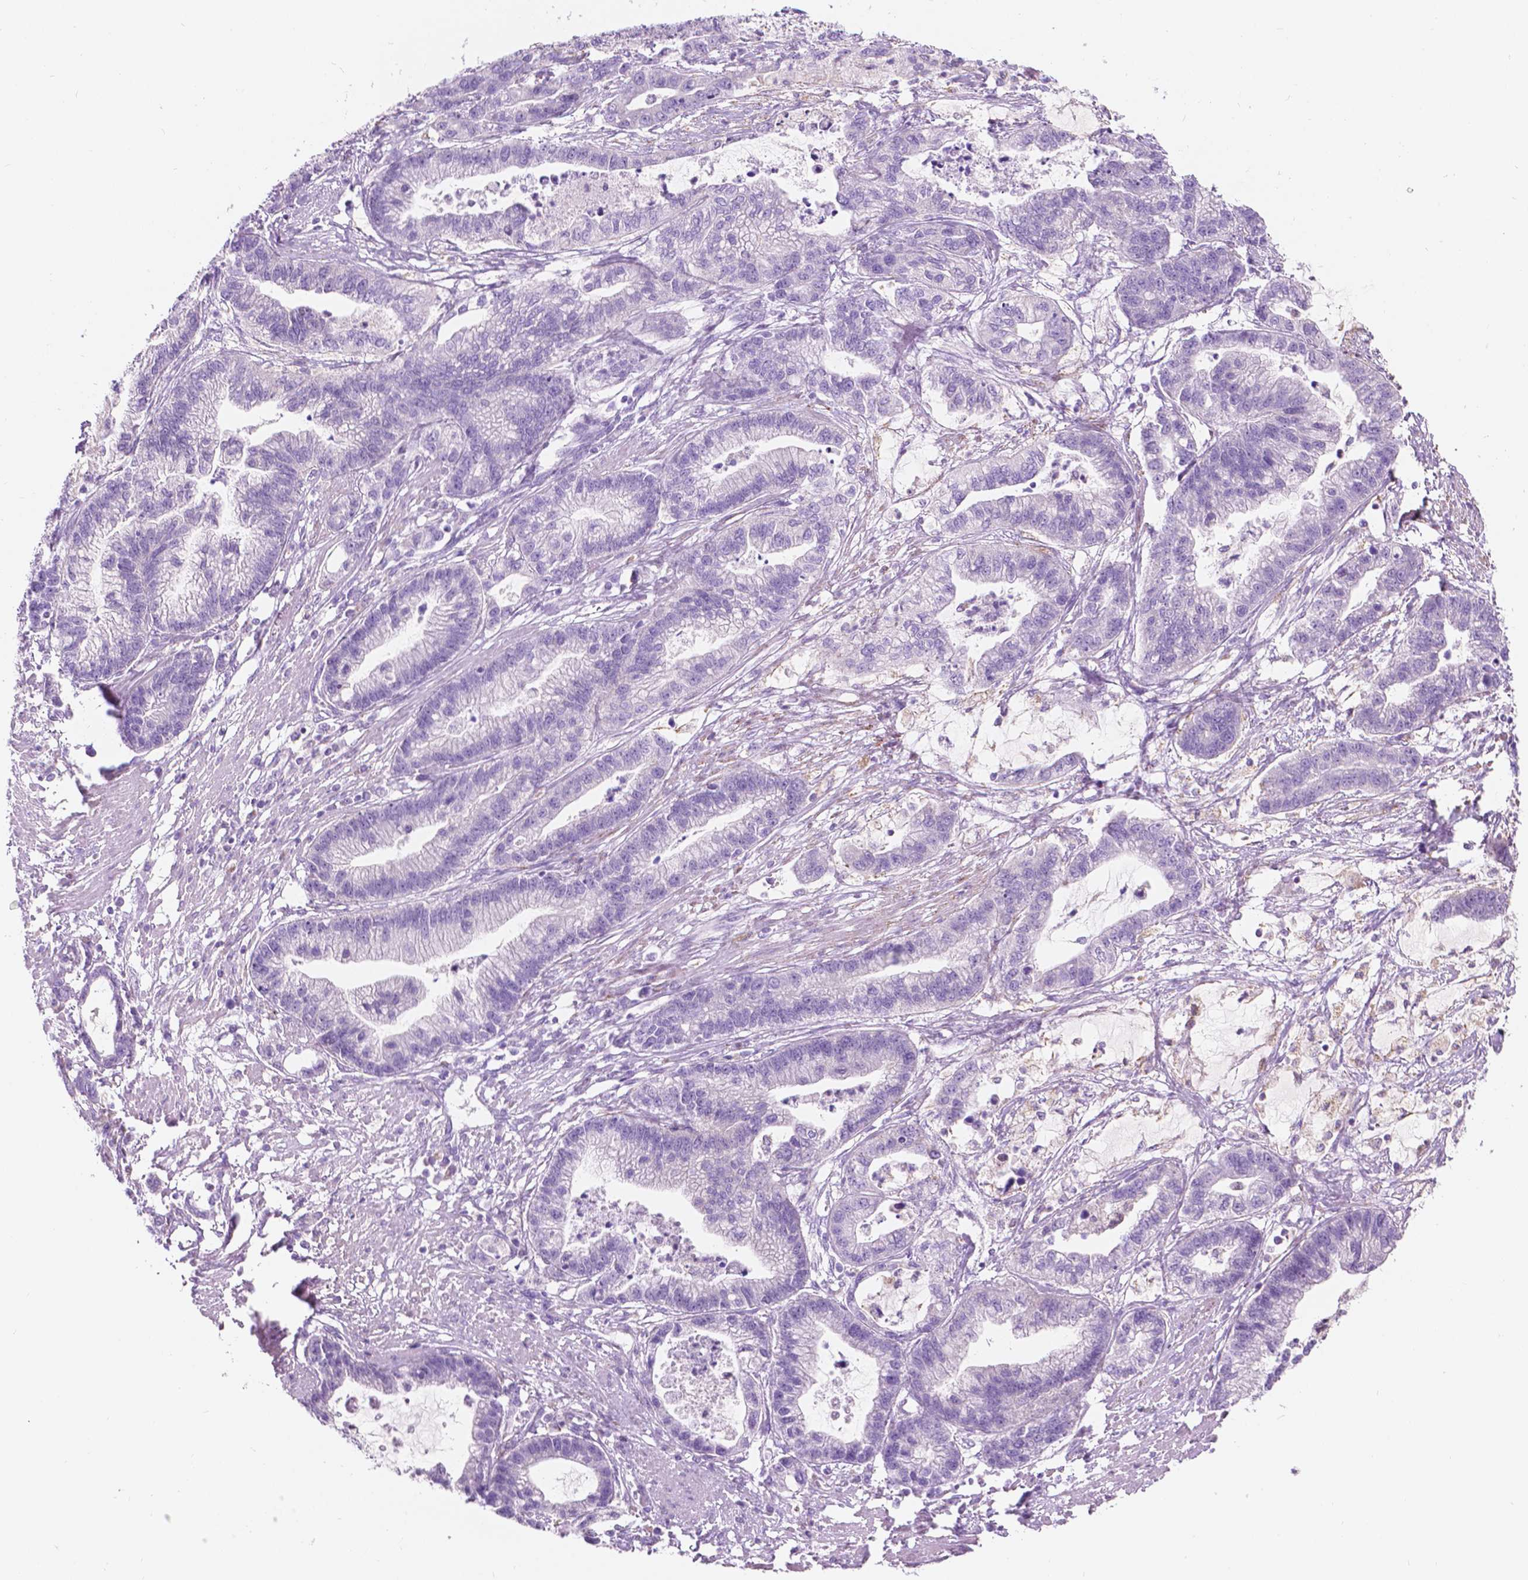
{"staining": {"intensity": "negative", "quantity": "none", "location": "none"}, "tissue": "stomach cancer", "cell_type": "Tumor cells", "image_type": "cancer", "snomed": [{"axis": "morphology", "description": "Adenocarcinoma, NOS"}, {"axis": "topography", "description": "Stomach"}], "caption": "The immunohistochemistry (IHC) image has no significant expression in tumor cells of stomach cancer tissue.", "gene": "NOS1AP", "patient": {"sex": "male", "age": 83}}